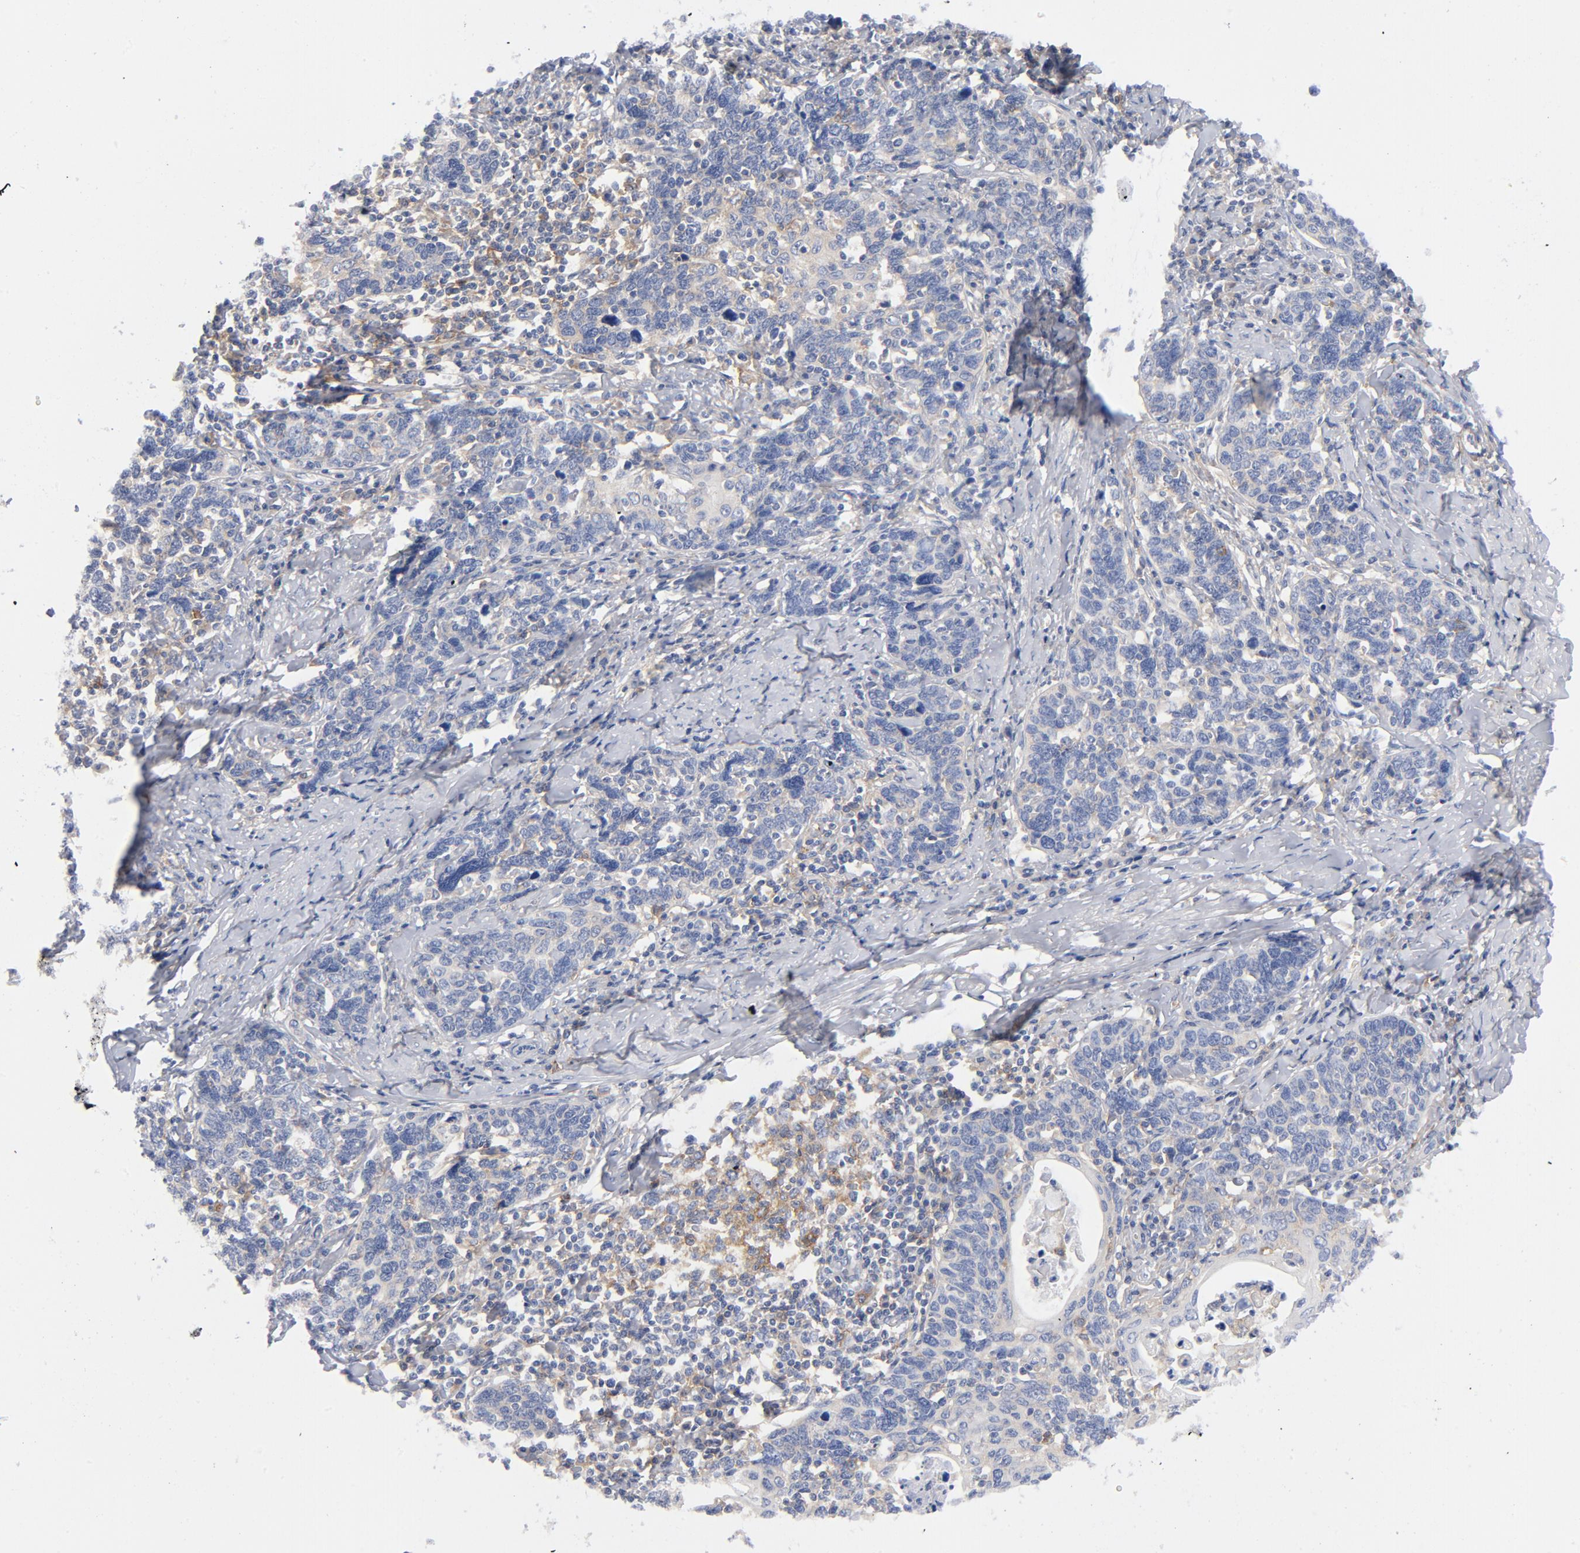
{"staining": {"intensity": "negative", "quantity": "none", "location": "none"}, "tissue": "cervical cancer", "cell_type": "Tumor cells", "image_type": "cancer", "snomed": [{"axis": "morphology", "description": "Squamous cell carcinoma, NOS"}, {"axis": "topography", "description": "Cervix"}], "caption": "Squamous cell carcinoma (cervical) was stained to show a protein in brown. There is no significant staining in tumor cells.", "gene": "CD86", "patient": {"sex": "female", "age": 41}}